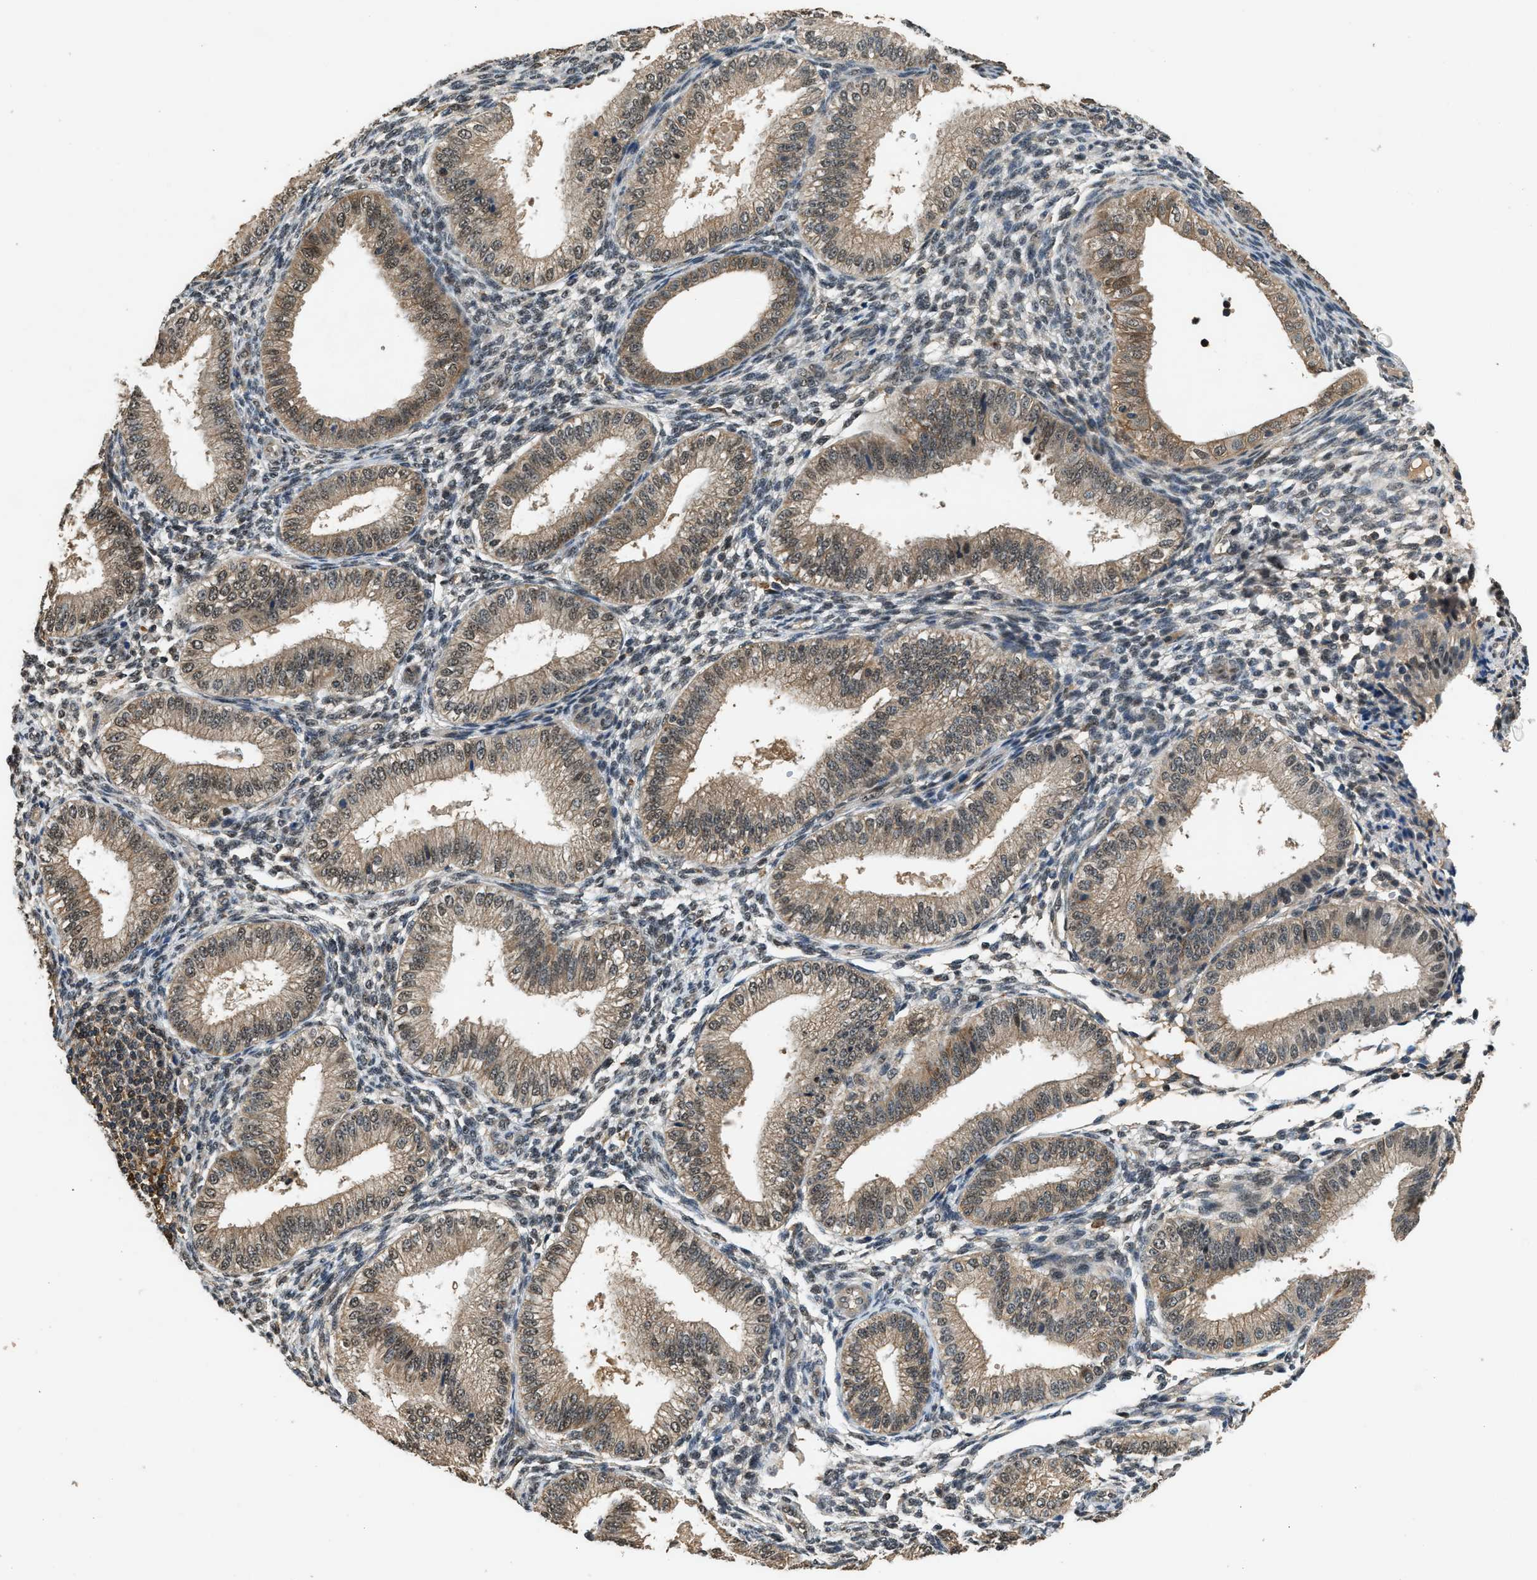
{"staining": {"intensity": "moderate", "quantity": "<25%", "location": "cytoplasmic/membranous"}, "tissue": "endometrium", "cell_type": "Cells in endometrial stroma", "image_type": "normal", "snomed": [{"axis": "morphology", "description": "Normal tissue, NOS"}, {"axis": "topography", "description": "Endometrium"}], "caption": "A low amount of moderate cytoplasmic/membranous staining is identified in about <25% of cells in endometrial stroma in benign endometrium.", "gene": "SLC15A4", "patient": {"sex": "female", "age": 39}}